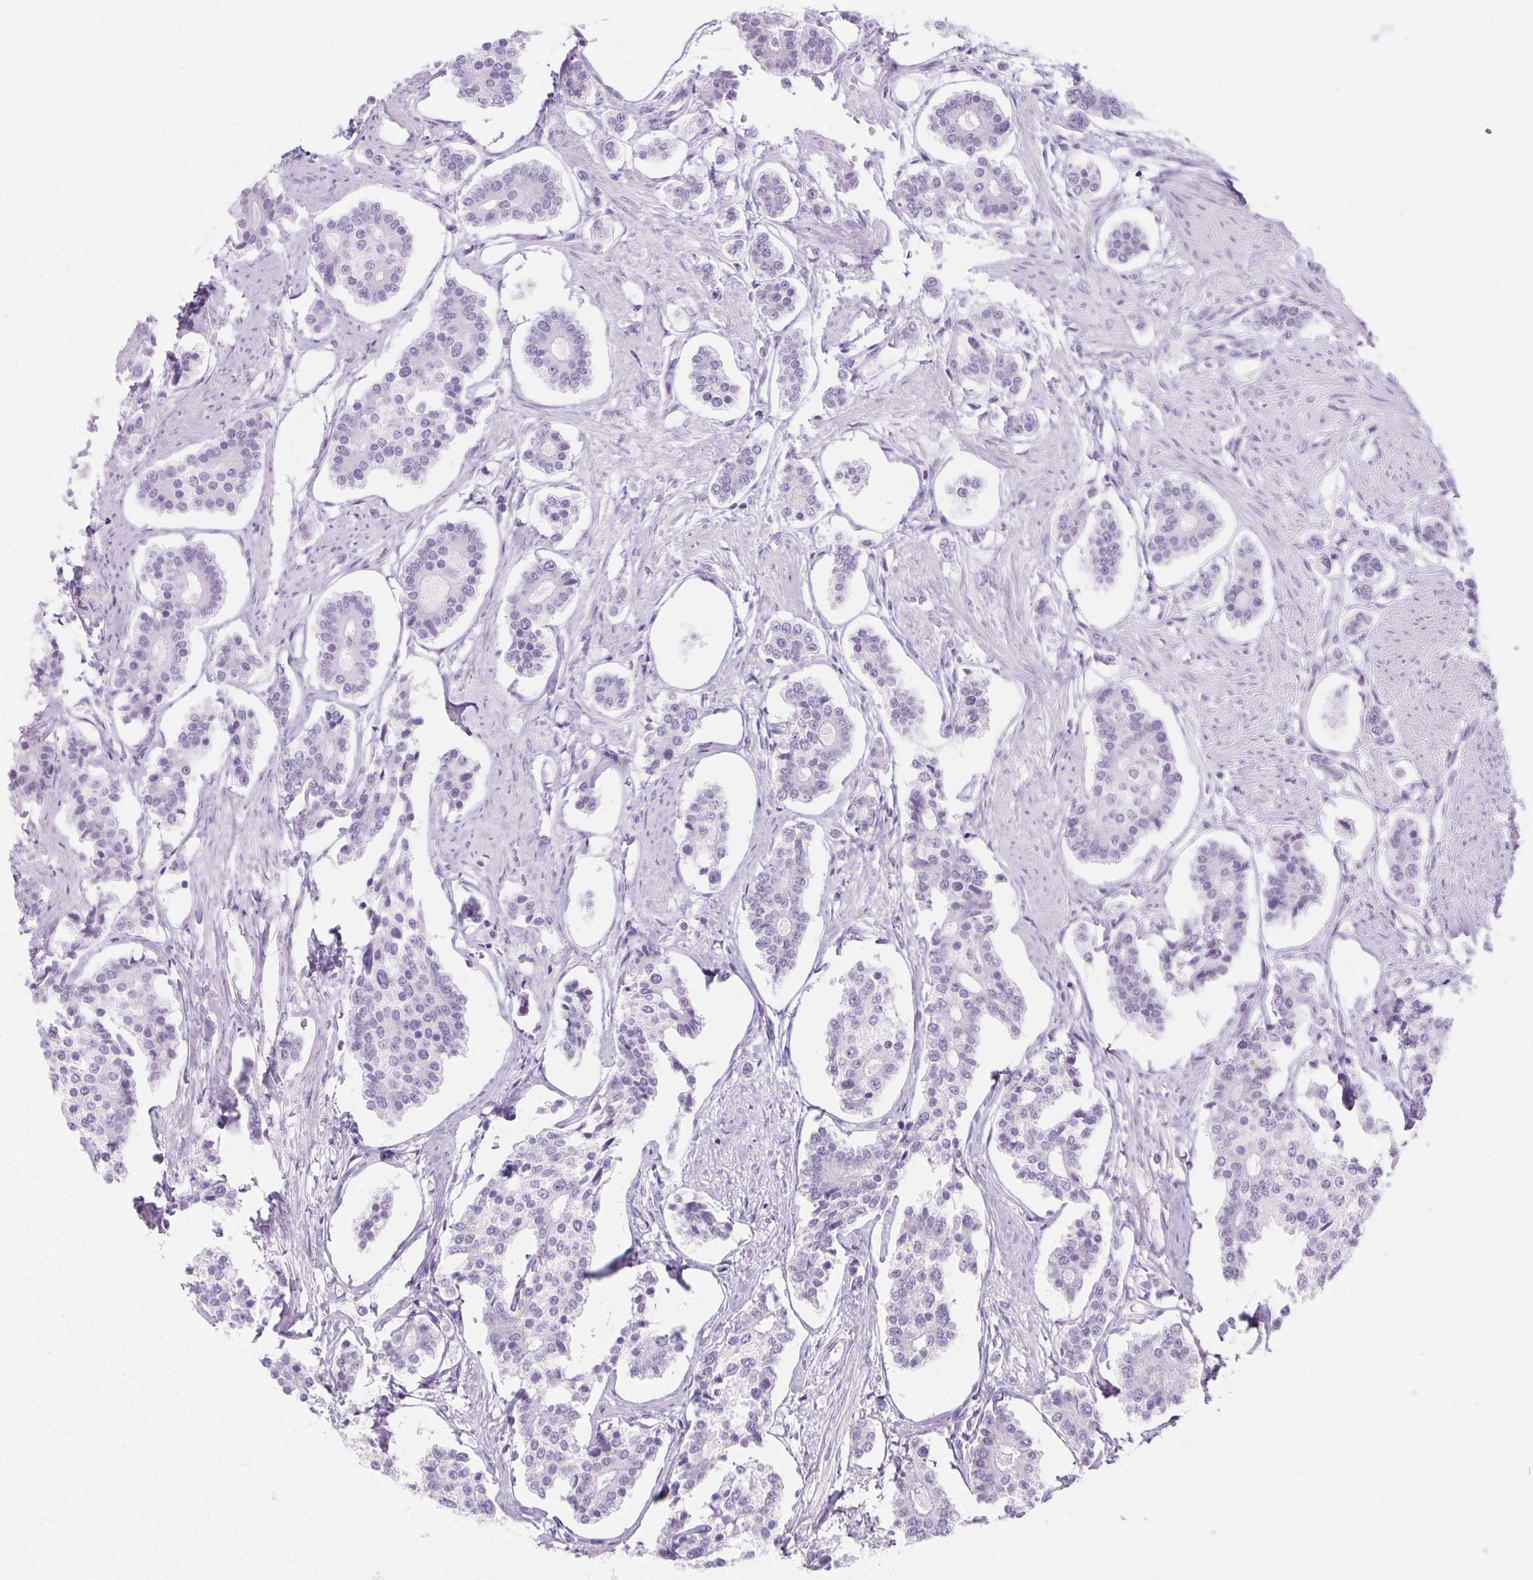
{"staining": {"intensity": "negative", "quantity": "none", "location": "none"}, "tissue": "carcinoid", "cell_type": "Tumor cells", "image_type": "cancer", "snomed": [{"axis": "morphology", "description": "Carcinoid, malignant, NOS"}, {"axis": "topography", "description": "Small intestine"}], "caption": "Micrograph shows no significant protein positivity in tumor cells of carcinoid.", "gene": "PI3", "patient": {"sex": "female", "age": 65}}